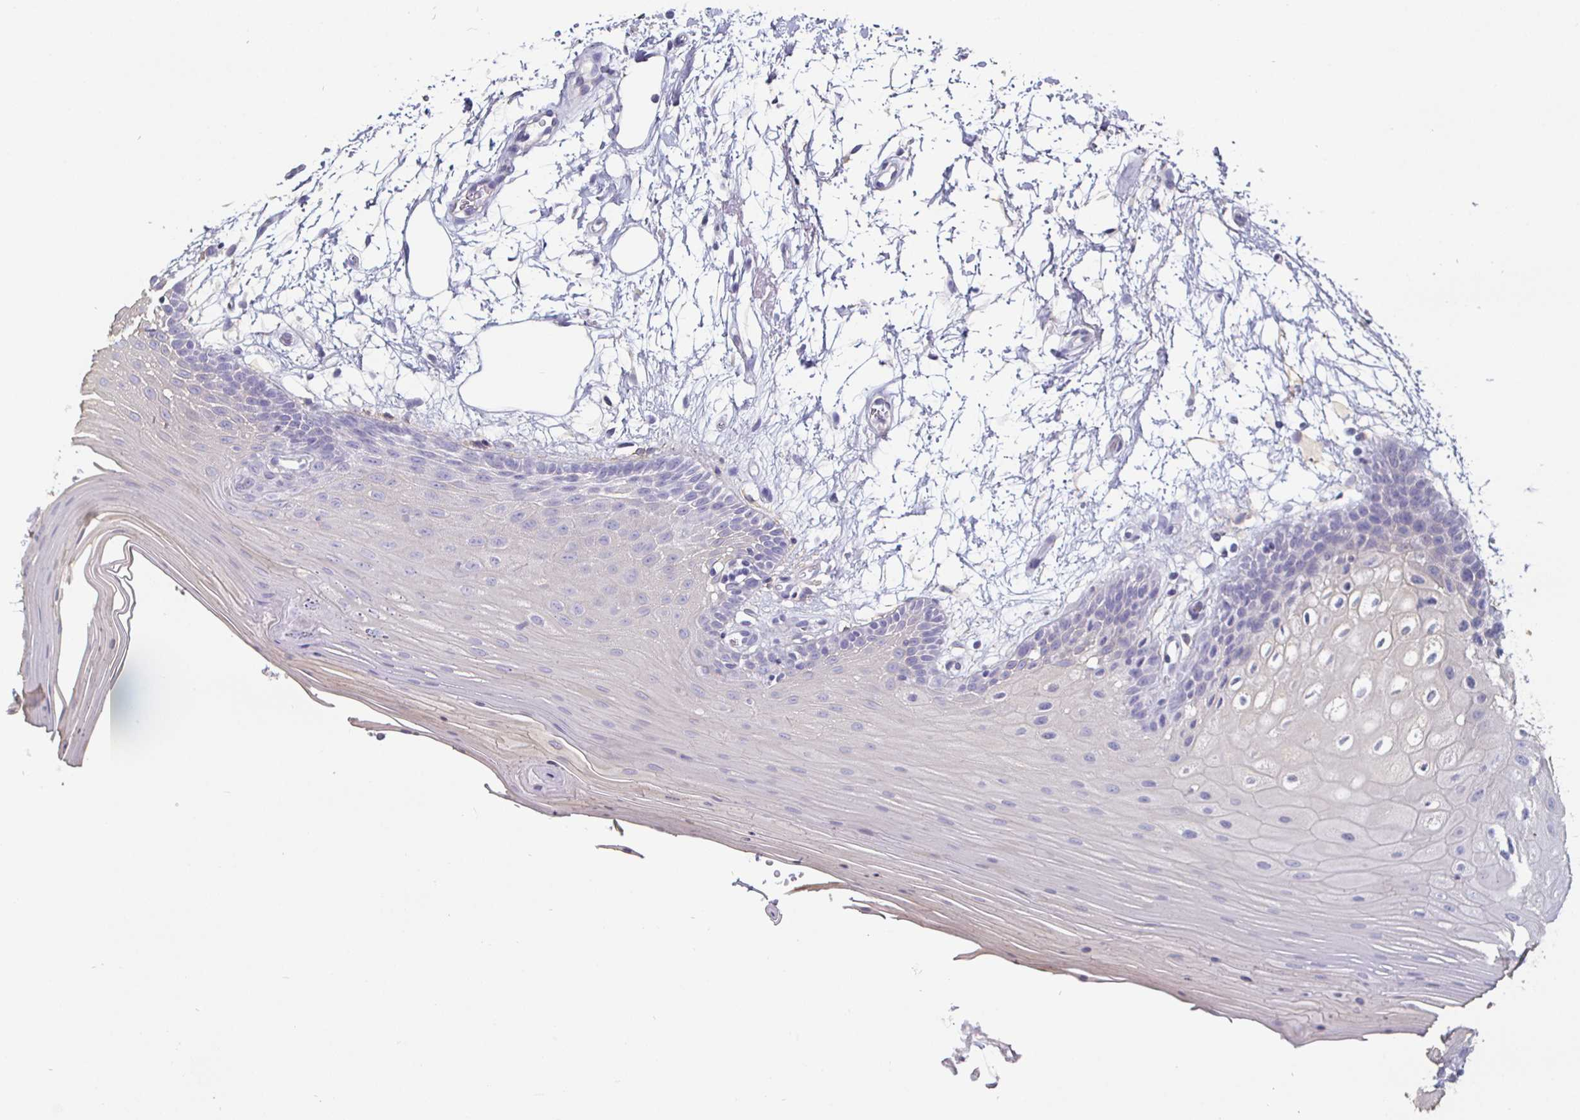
{"staining": {"intensity": "negative", "quantity": "none", "location": "none"}, "tissue": "oral mucosa", "cell_type": "Squamous epithelial cells", "image_type": "normal", "snomed": [{"axis": "morphology", "description": "Normal tissue, NOS"}, {"axis": "morphology", "description": "Squamous cell carcinoma, NOS"}, {"axis": "topography", "description": "Oral tissue"}, {"axis": "topography", "description": "Tounge, NOS"}, {"axis": "topography", "description": "Head-Neck"}], "caption": "An immunohistochemistry image of normal oral mucosa is shown. There is no staining in squamous epithelial cells of oral mucosa.", "gene": "ENPP1", "patient": {"sex": "male", "age": 62}}